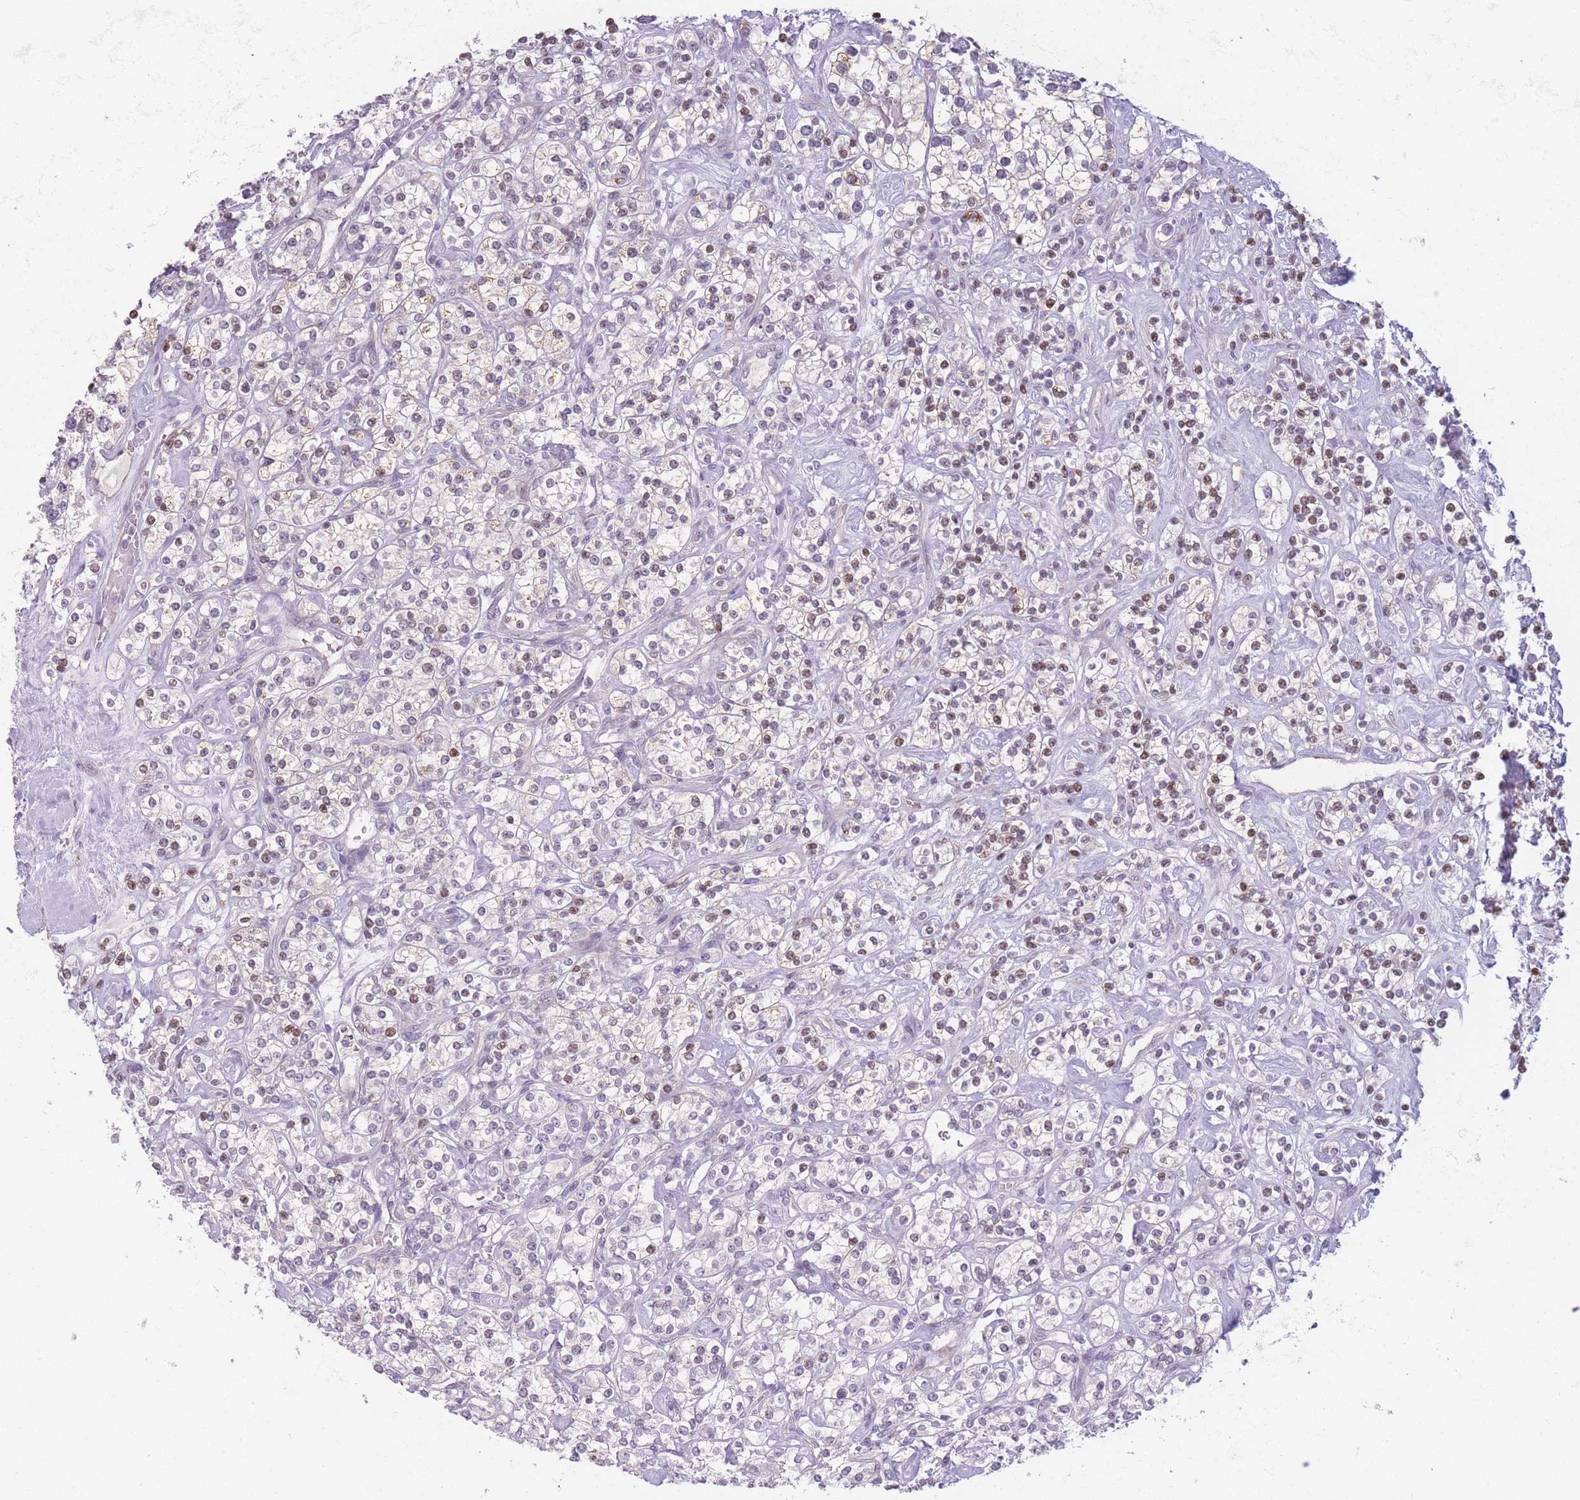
{"staining": {"intensity": "moderate", "quantity": "25%-75%", "location": "nuclear"}, "tissue": "renal cancer", "cell_type": "Tumor cells", "image_type": "cancer", "snomed": [{"axis": "morphology", "description": "Adenocarcinoma, NOS"}, {"axis": "topography", "description": "Kidney"}], "caption": "Moderate nuclear protein positivity is seen in approximately 25%-75% of tumor cells in renal adenocarcinoma. Ihc stains the protein of interest in brown and the nuclei are stained blue.", "gene": "ZNF439", "patient": {"sex": "male", "age": 77}}